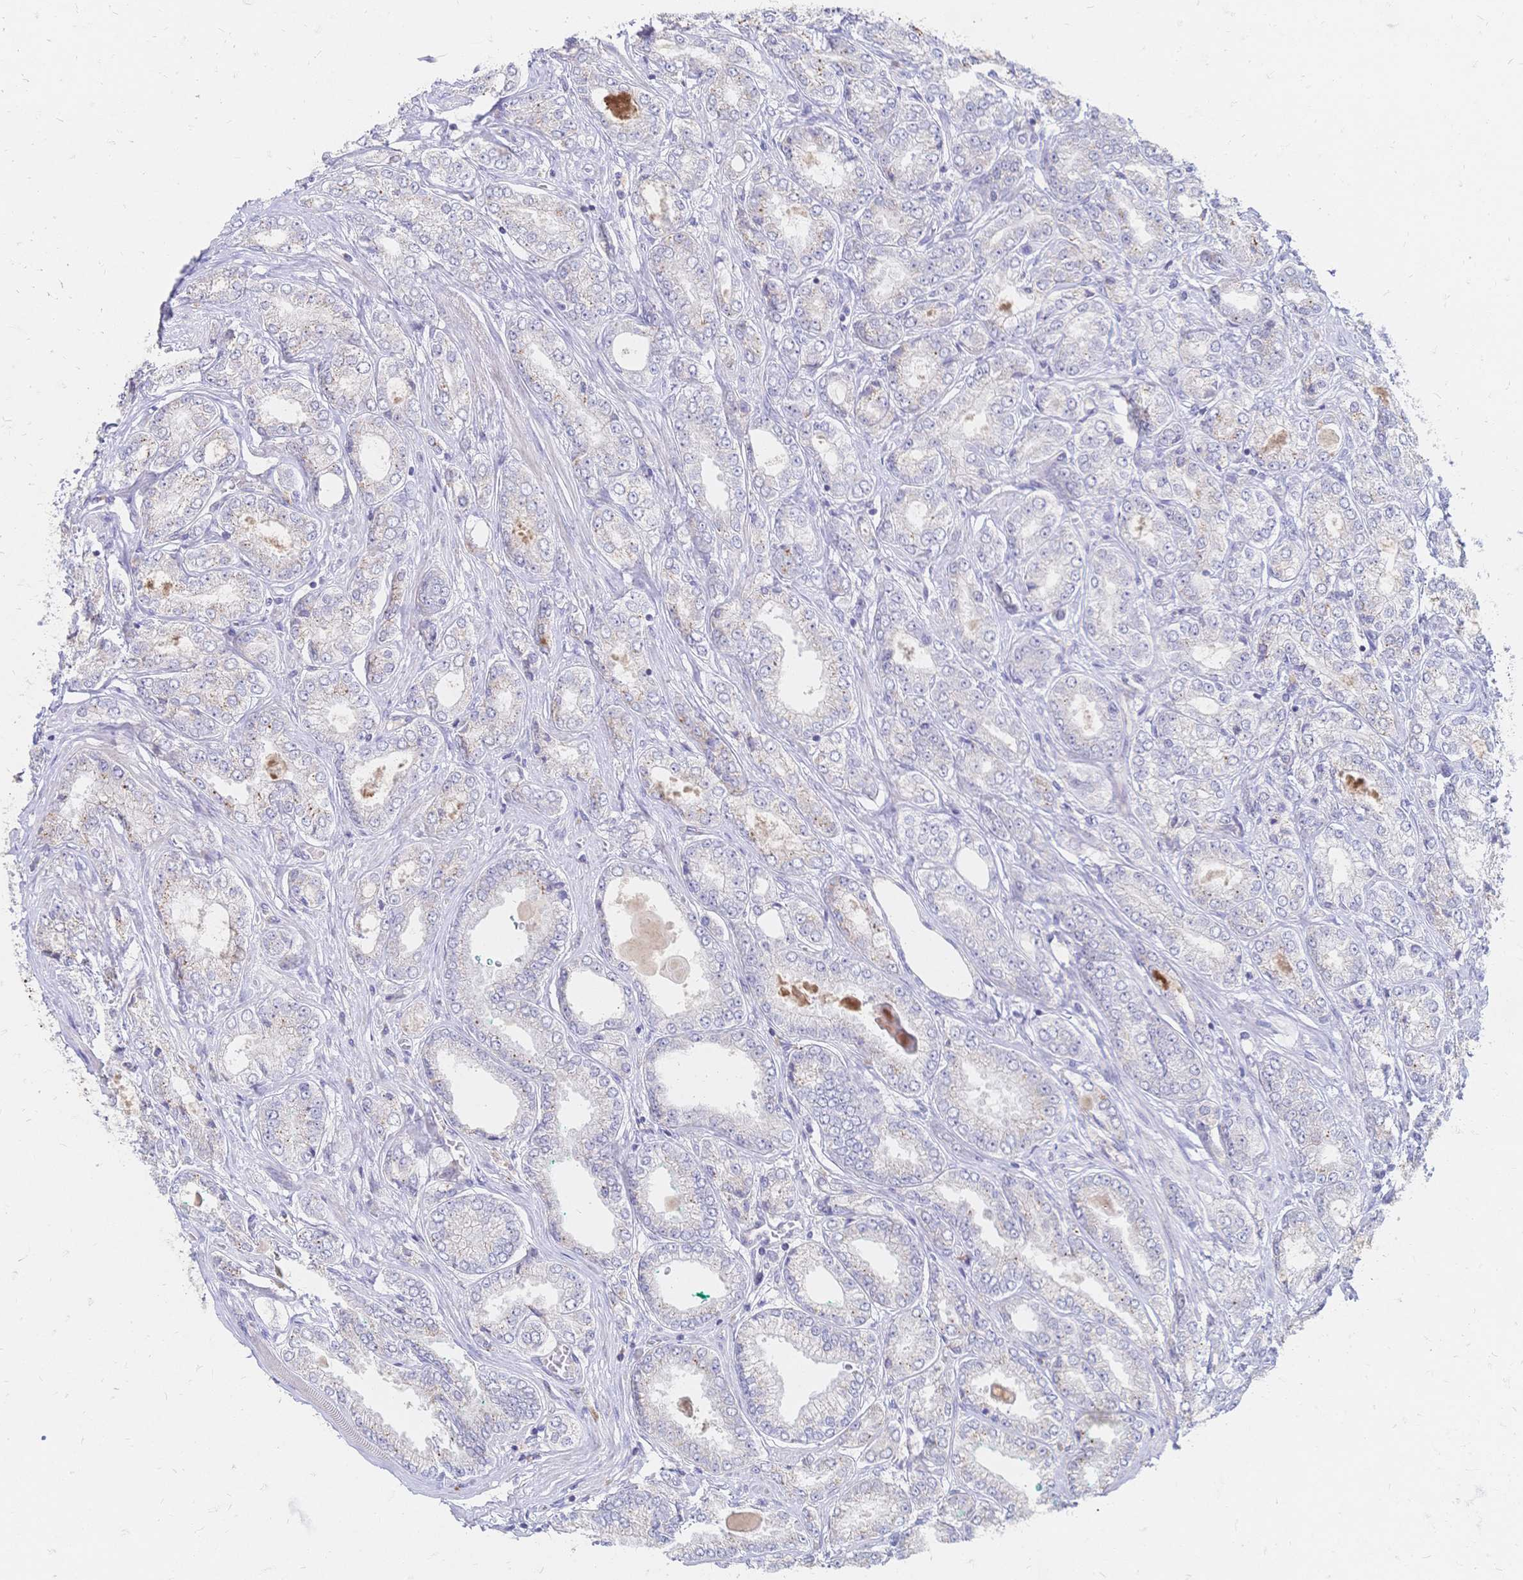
{"staining": {"intensity": "negative", "quantity": "none", "location": "none"}, "tissue": "prostate cancer", "cell_type": "Tumor cells", "image_type": "cancer", "snomed": [{"axis": "morphology", "description": "Adenocarcinoma, High grade"}, {"axis": "topography", "description": "Prostate"}], "caption": "This photomicrograph is of high-grade adenocarcinoma (prostate) stained with immunohistochemistry to label a protein in brown with the nuclei are counter-stained blue. There is no expression in tumor cells.", "gene": "VWC2L", "patient": {"sex": "male", "age": 68}}